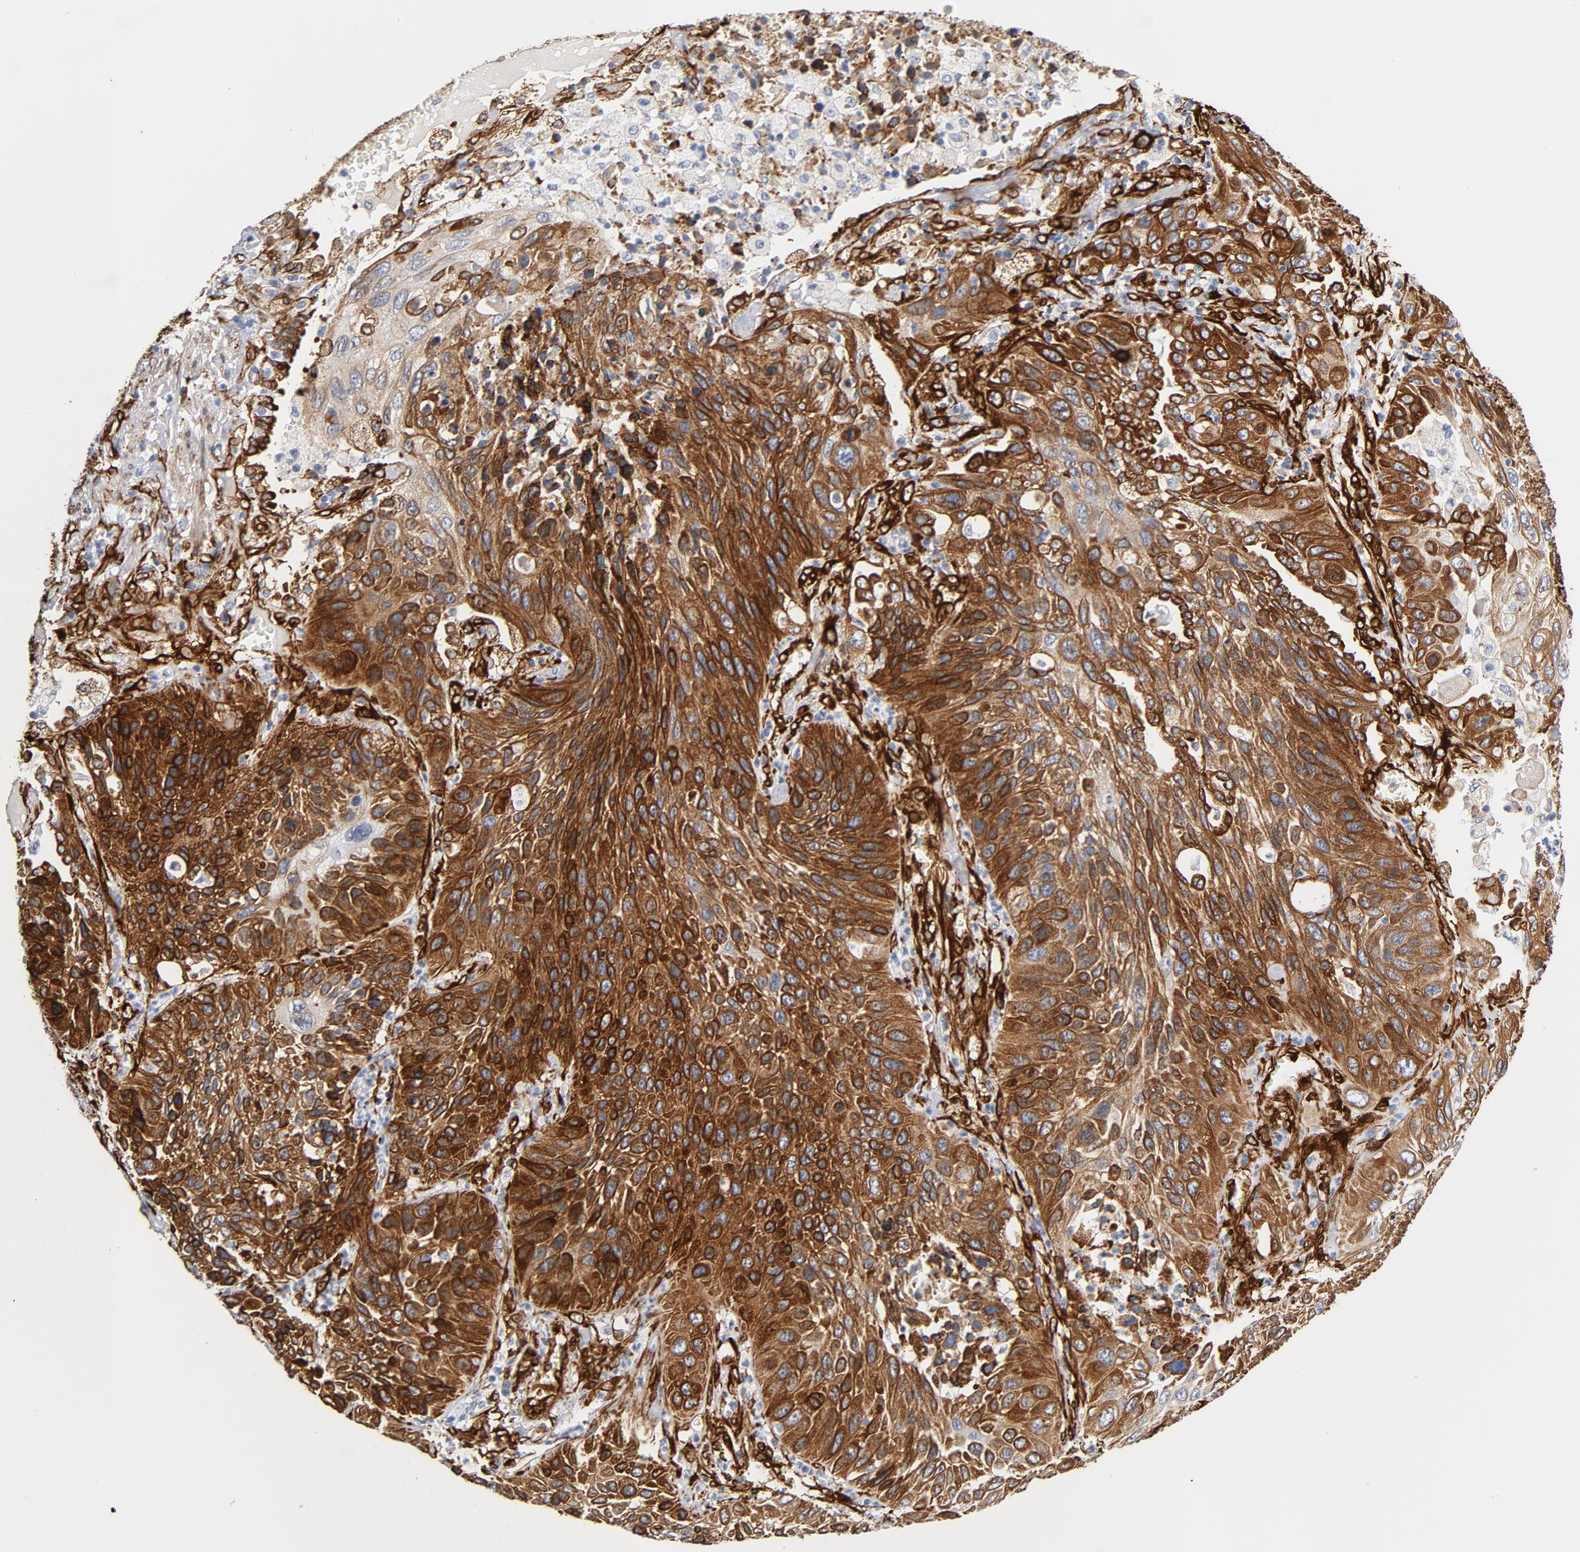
{"staining": {"intensity": "strong", "quantity": "25%-75%", "location": "cytoplasmic/membranous"}, "tissue": "lung cancer", "cell_type": "Tumor cells", "image_type": "cancer", "snomed": [{"axis": "morphology", "description": "Squamous cell carcinoma, NOS"}, {"axis": "topography", "description": "Lung"}], "caption": "A high amount of strong cytoplasmic/membranous positivity is appreciated in about 25%-75% of tumor cells in squamous cell carcinoma (lung) tissue. (brown staining indicates protein expression, while blue staining denotes nuclei).", "gene": "SERPINH1", "patient": {"sex": "female", "age": 76}}